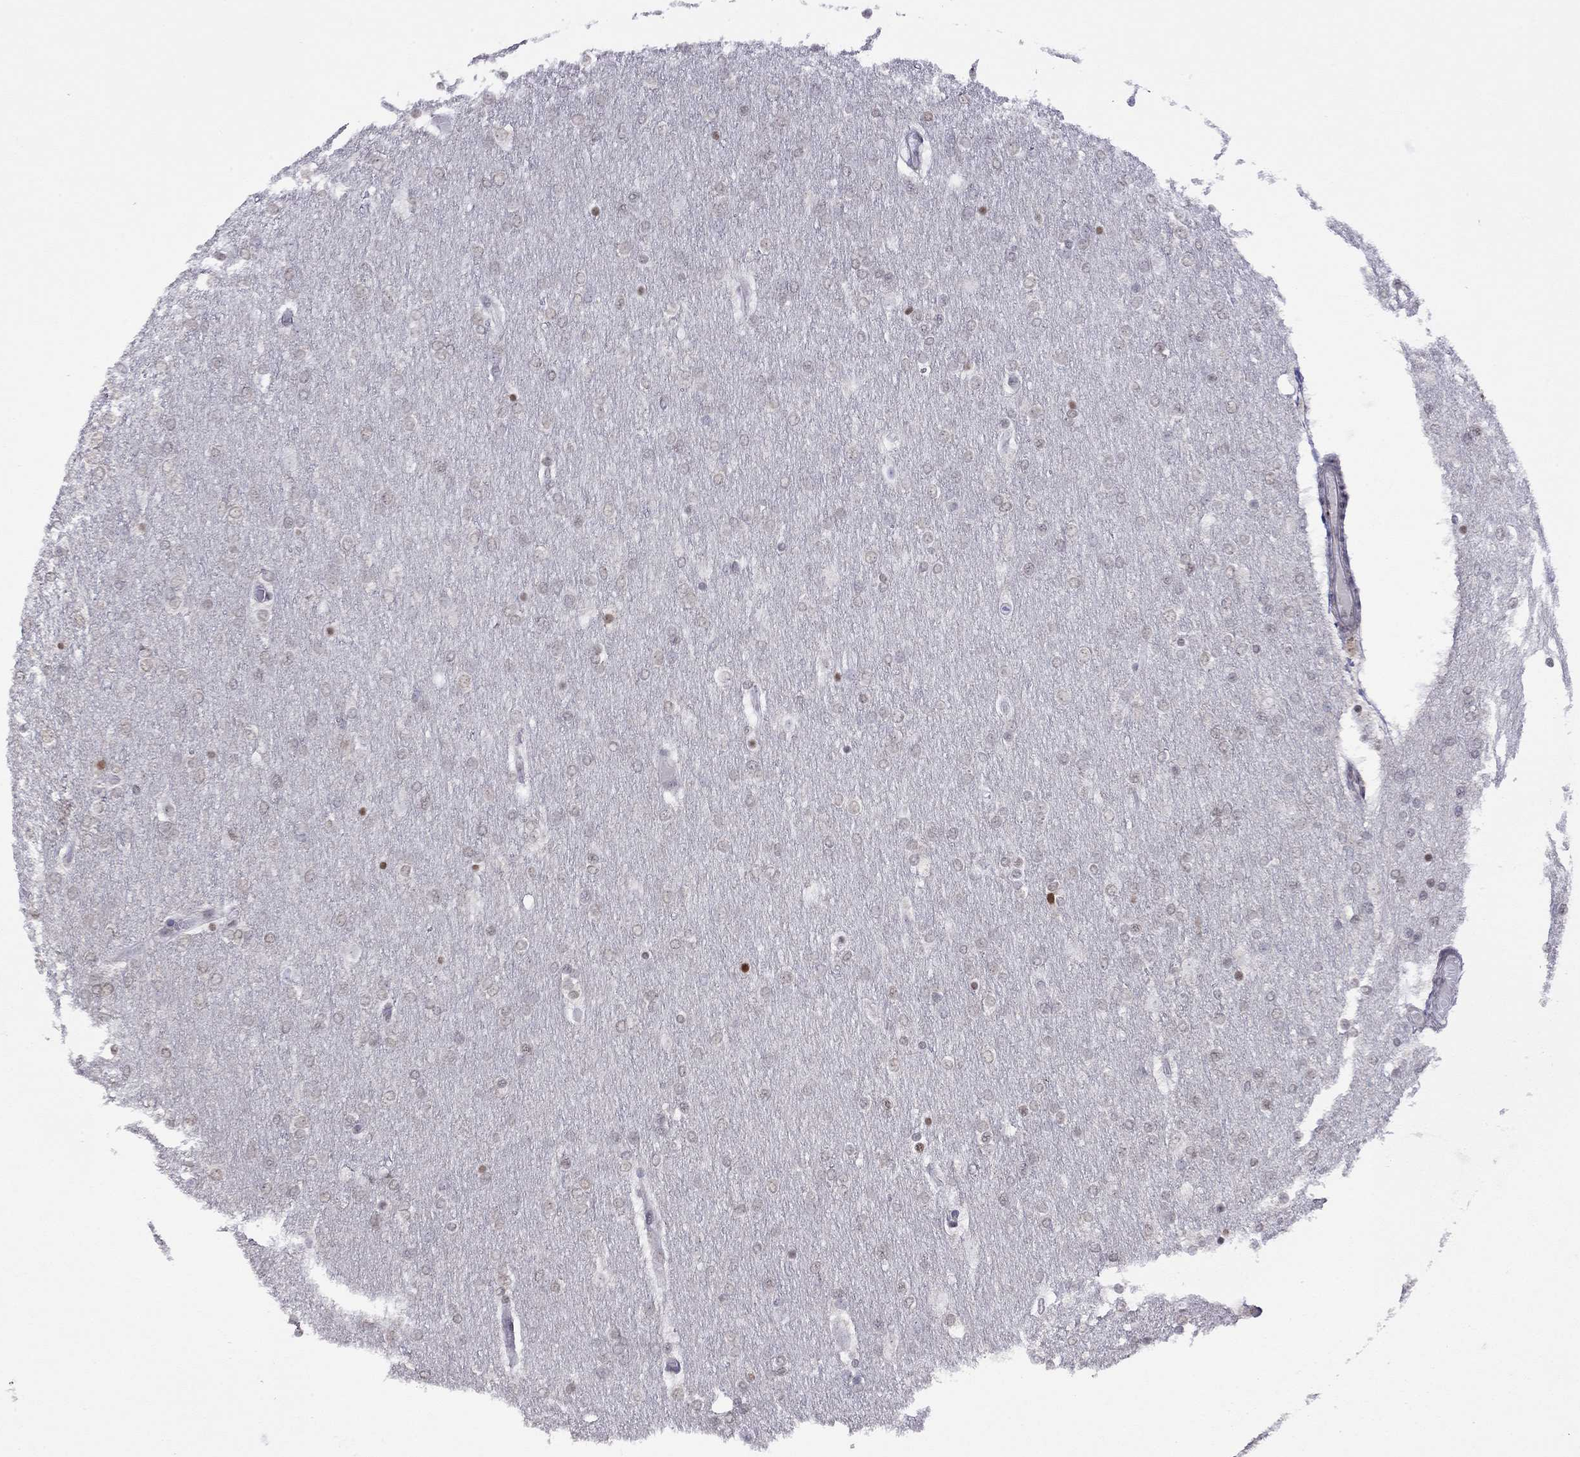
{"staining": {"intensity": "negative", "quantity": "none", "location": "none"}, "tissue": "glioma", "cell_type": "Tumor cells", "image_type": "cancer", "snomed": [{"axis": "morphology", "description": "Glioma, malignant, High grade"}, {"axis": "topography", "description": "Brain"}], "caption": "This is a image of immunohistochemistry staining of glioma, which shows no positivity in tumor cells.", "gene": "HES5", "patient": {"sex": "female", "age": 61}}